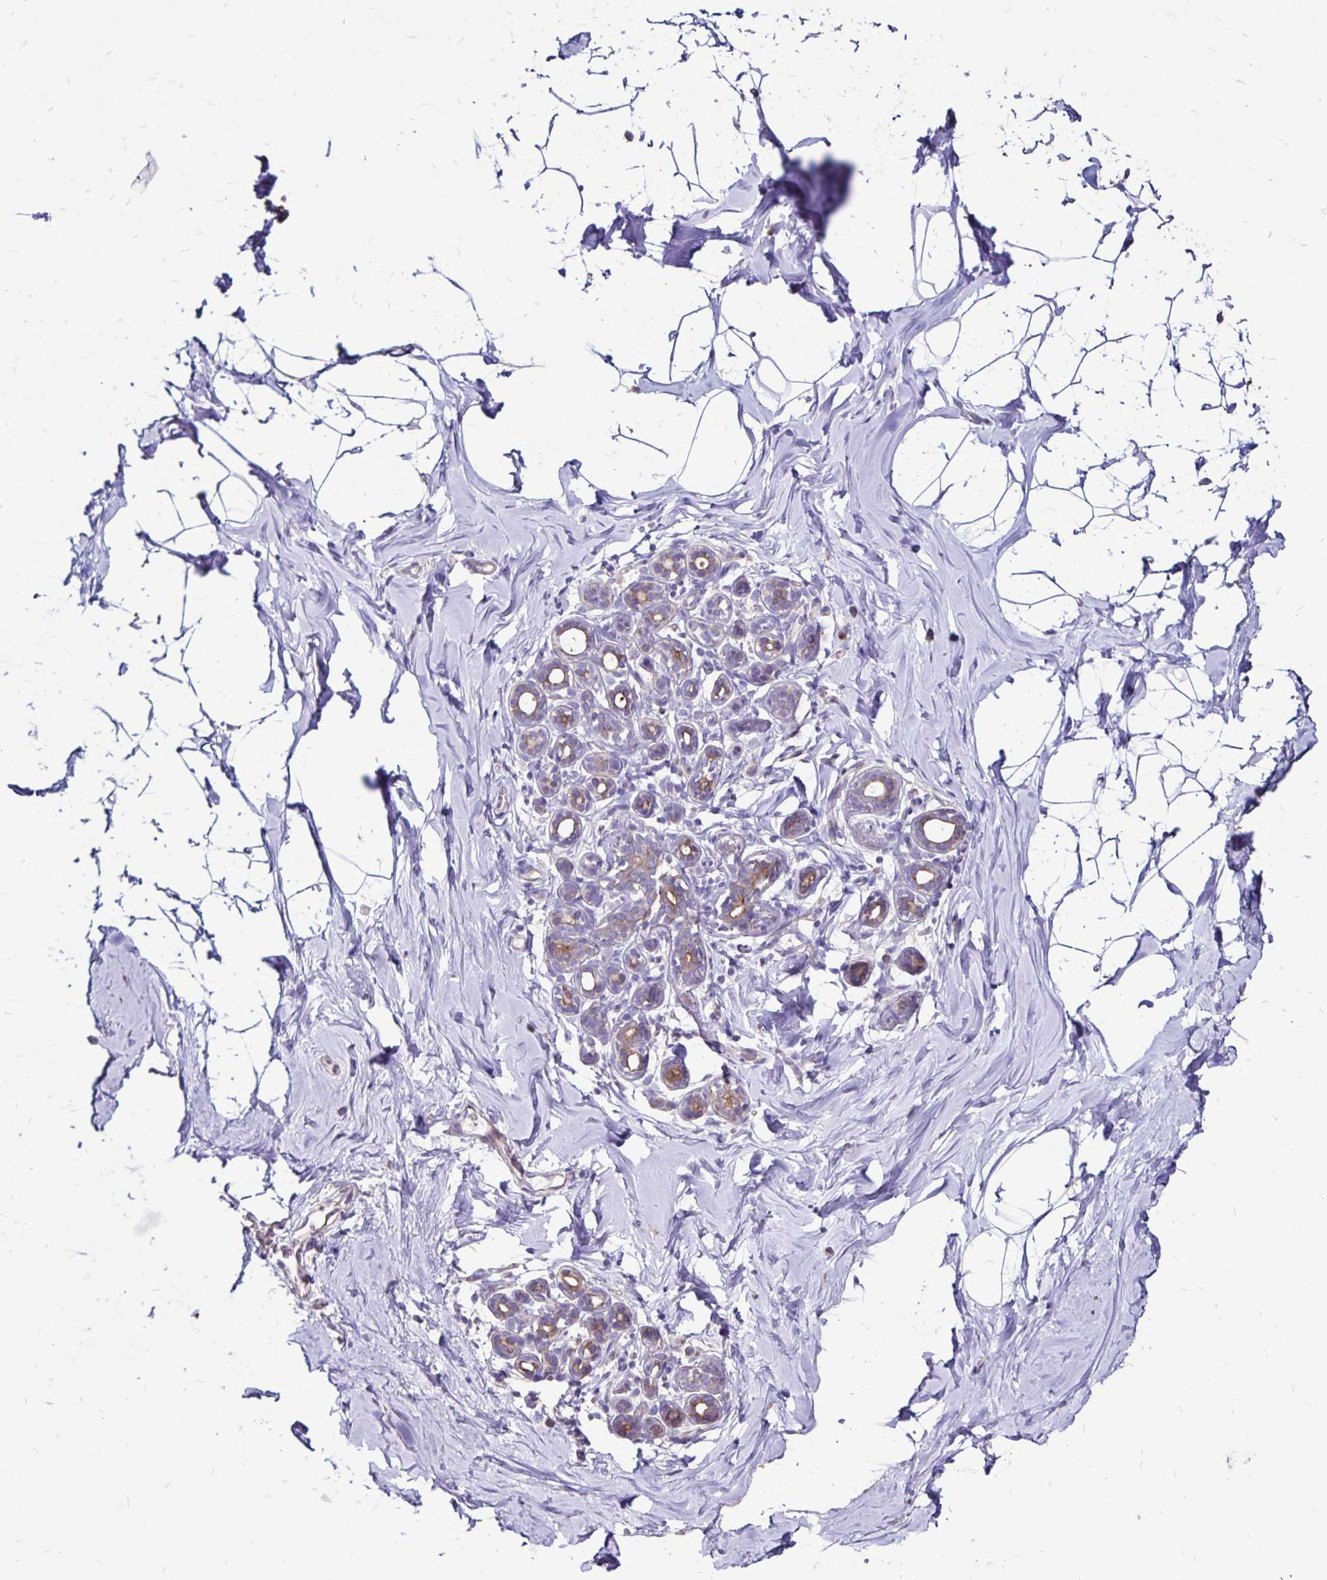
{"staining": {"intensity": "negative", "quantity": "none", "location": "none"}, "tissue": "breast", "cell_type": "Adipocytes", "image_type": "normal", "snomed": [{"axis": "morphology", "description": "Normal tissue, NOS"}, {"axis": "topography", "description": "Breast"}], "caption": "DAB immunohistochemical staining of unremarkable breast demonstrates no significant staining in adipocytes. The staining was performed using DAB to visualize the protein expression in brown, while the nuclei were stained in blue with hematoxylin (Magnification: 20x).", "gene": "EVPL", "patient": {"sex": "female", "age": 32}}